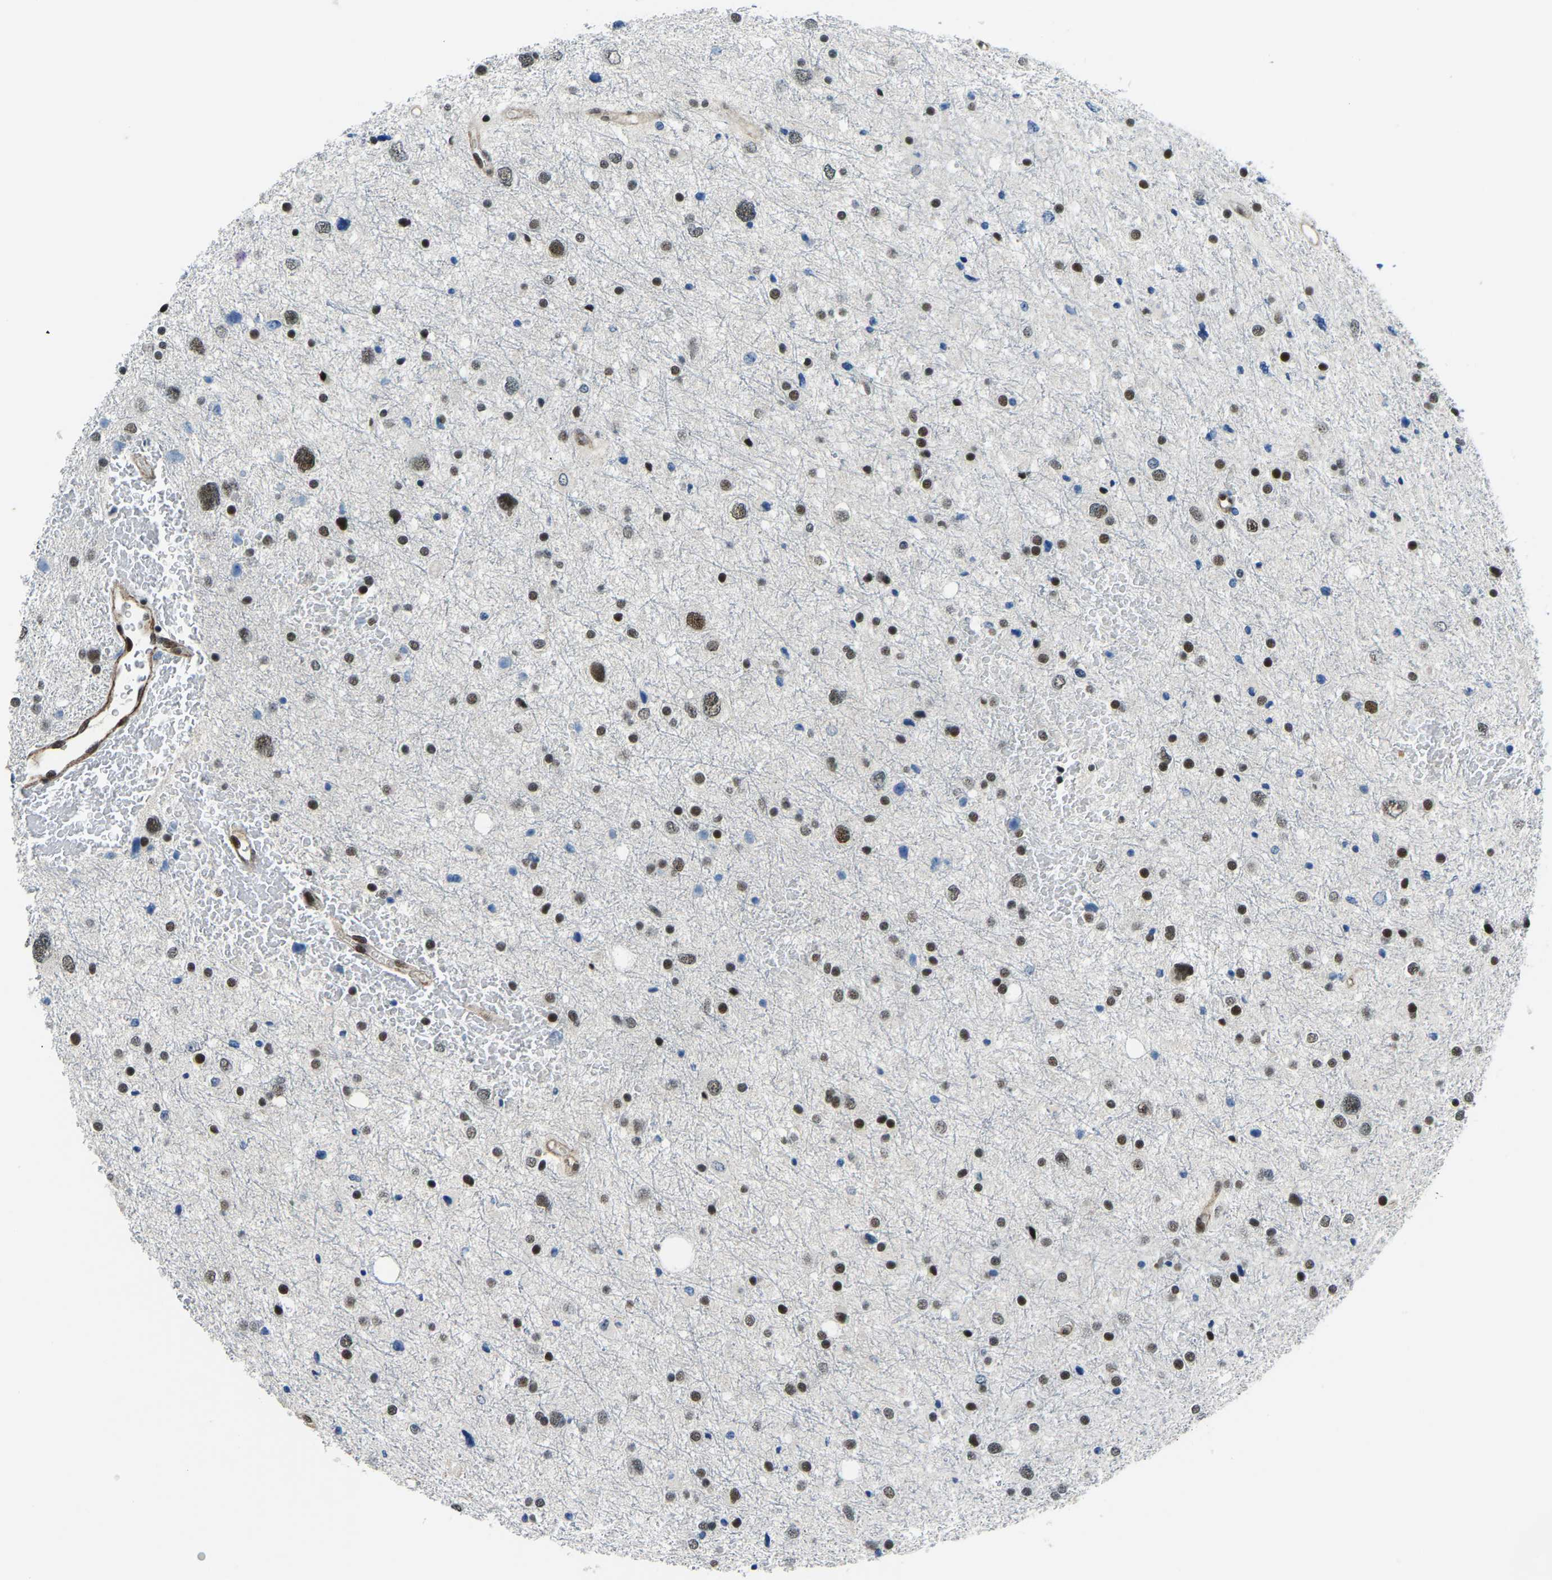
{"staining": {"intensity": "moderate", "quantity": "25%-75%", "location": "nuclear"}, "tissue": "glioma", "cell_type": "Tumor cells", "image_type": "cancer", "snomed": [{"axis": "morphology", "description": "Glioma, malignant, Low grade"}, {"axis": "topography", "description": "Brain"}], "caption": "Moderate nuclear positivity for a protein is present in approximately 25%-75% of tumor cells of low-grade glioma (malignant) using immunohistochemistry.", "gene": "PRCC", "patient": {"sex": "female", "age": 37}}